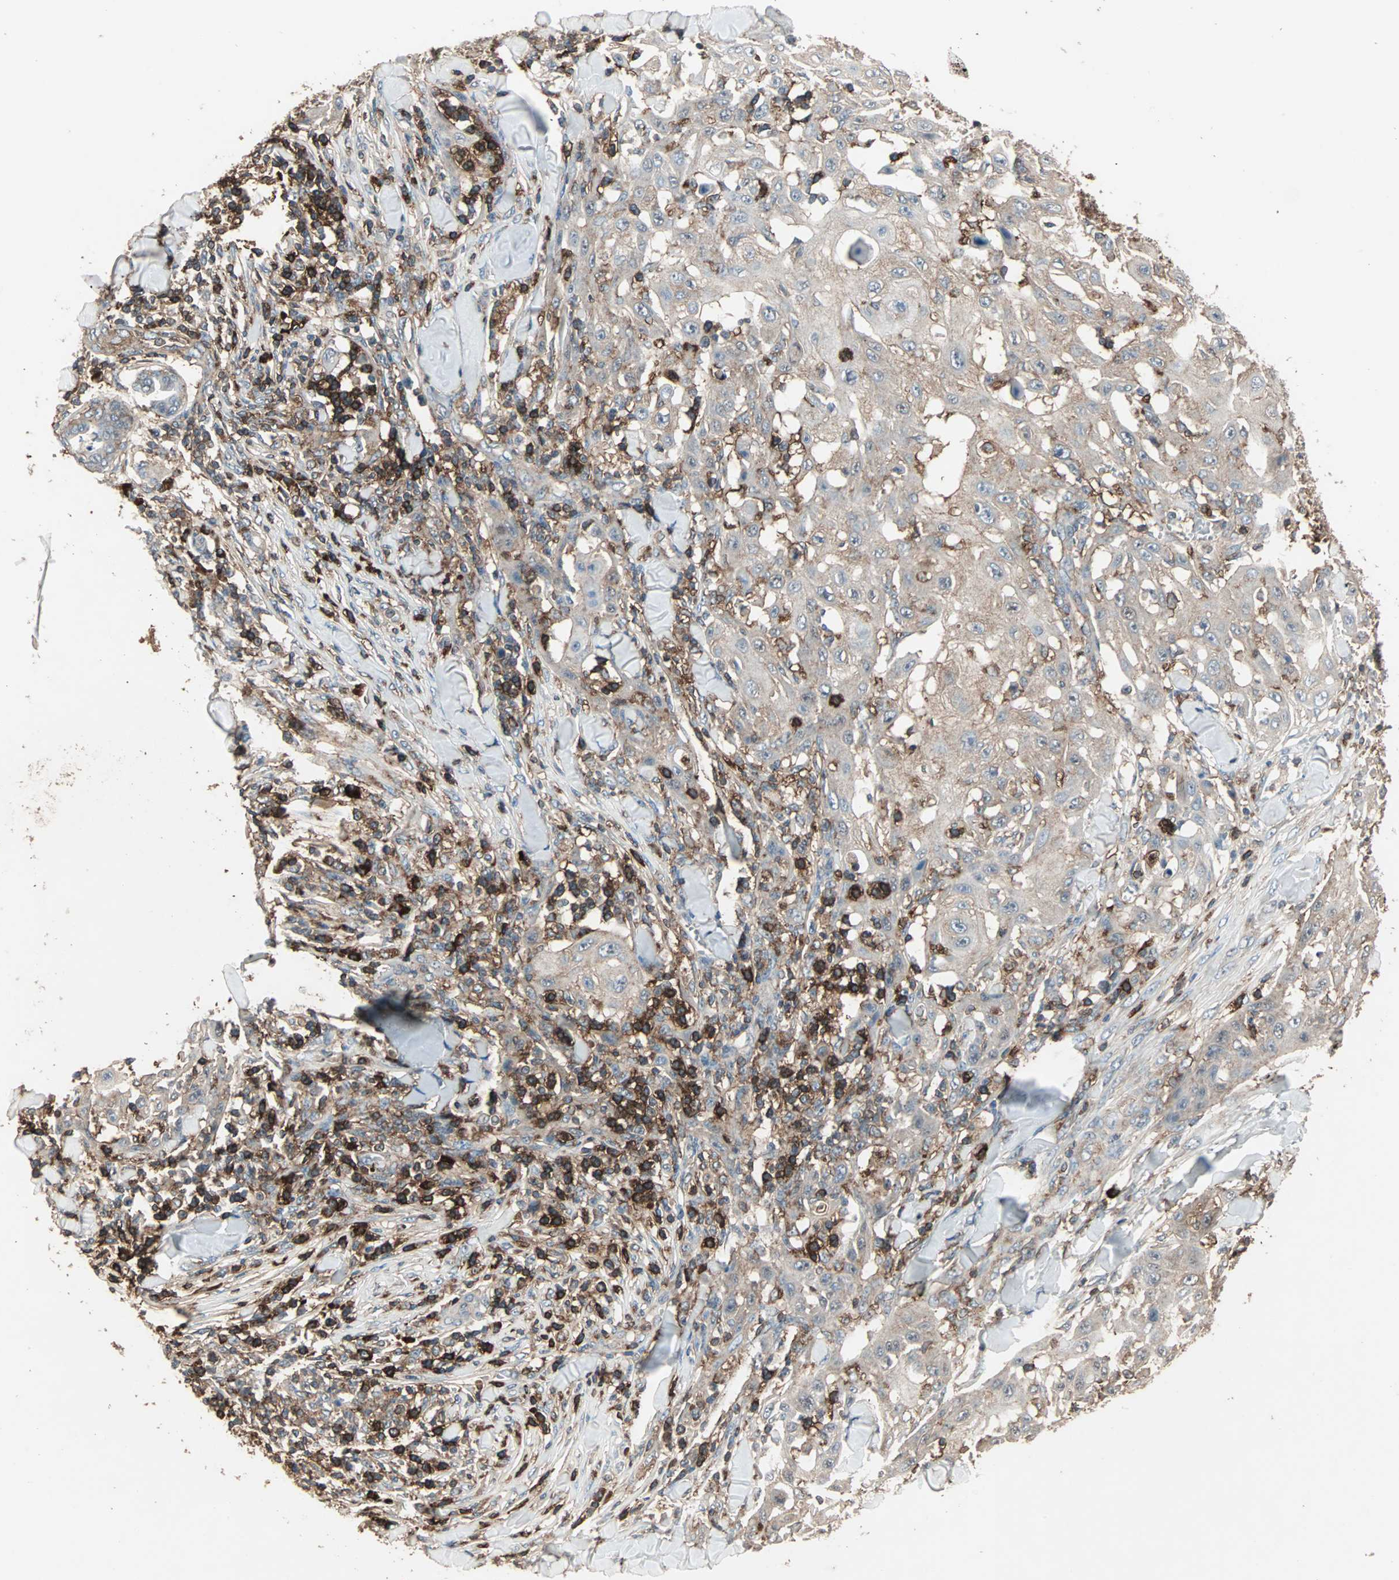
{"staining": {"intensity": "weak", "quantity": "25%-75%", "location": "cytoplasmic/membranous"}, "tissue": "skin cancer", "cell_type": "Tumor cells", "image_type": "cancer", "snomed": [{"axis": "morphology", "description": "Squamous cell carcinoma, NOS"}, {"axis": "topography", "description": "Skin"}], "caption": "Immunohistochemical staining of human squamous cell carcinoma (skin) exhibits low levels of weak cytoplasmic/membranous protein staining in approximately 25%-75% of tumor cells. The staining is performed using DAB (3,3'-diaminobenzidine) brown chromogen to label protein expression. The nuclei are counter-stained blue using hematoxylin.", "gene": "MMP3", "patient": {"sex": "male", "age": 24}}